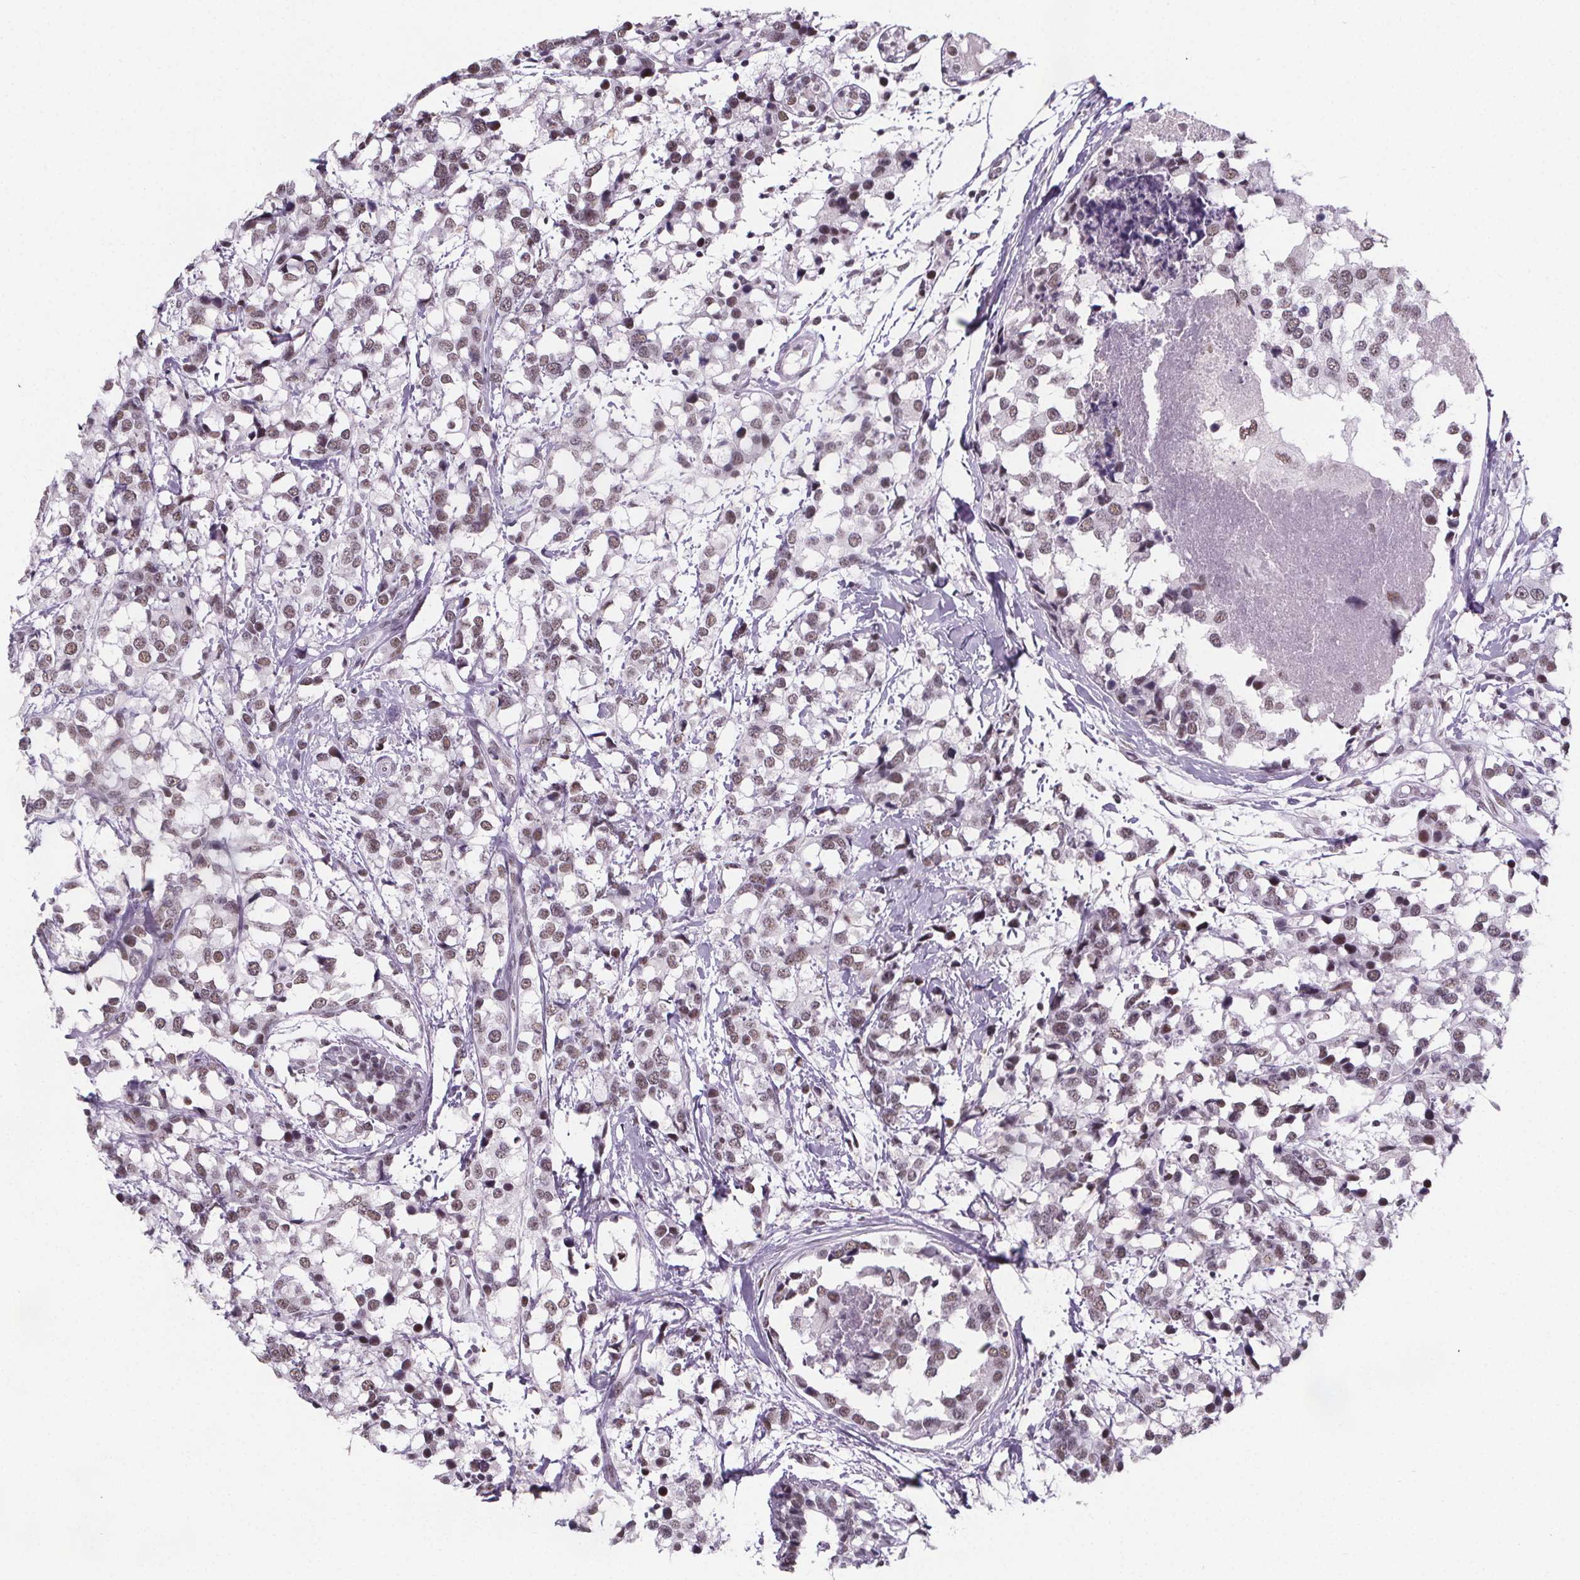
{"staining": {"intensity": "weak", "quantity": ">75%", "location": "nuclear"}, "tissue": "breast cancer", "cell_type": "Tumor cells", "image_type": "cancer", "snomed": [{"axis": "morphology", "description": "Lobular carcinoma"}, {"axis": "topography", "description": "Breast"}], "caption": "Immunohistochemistry image of breast lobular carcinoma stained for a protein (brown), which exhibits low levels of weak nuclear staining in about >75% of tumor cells.", "gene": "ZNF572", "patient": {"sex": "female", "age": 59}}